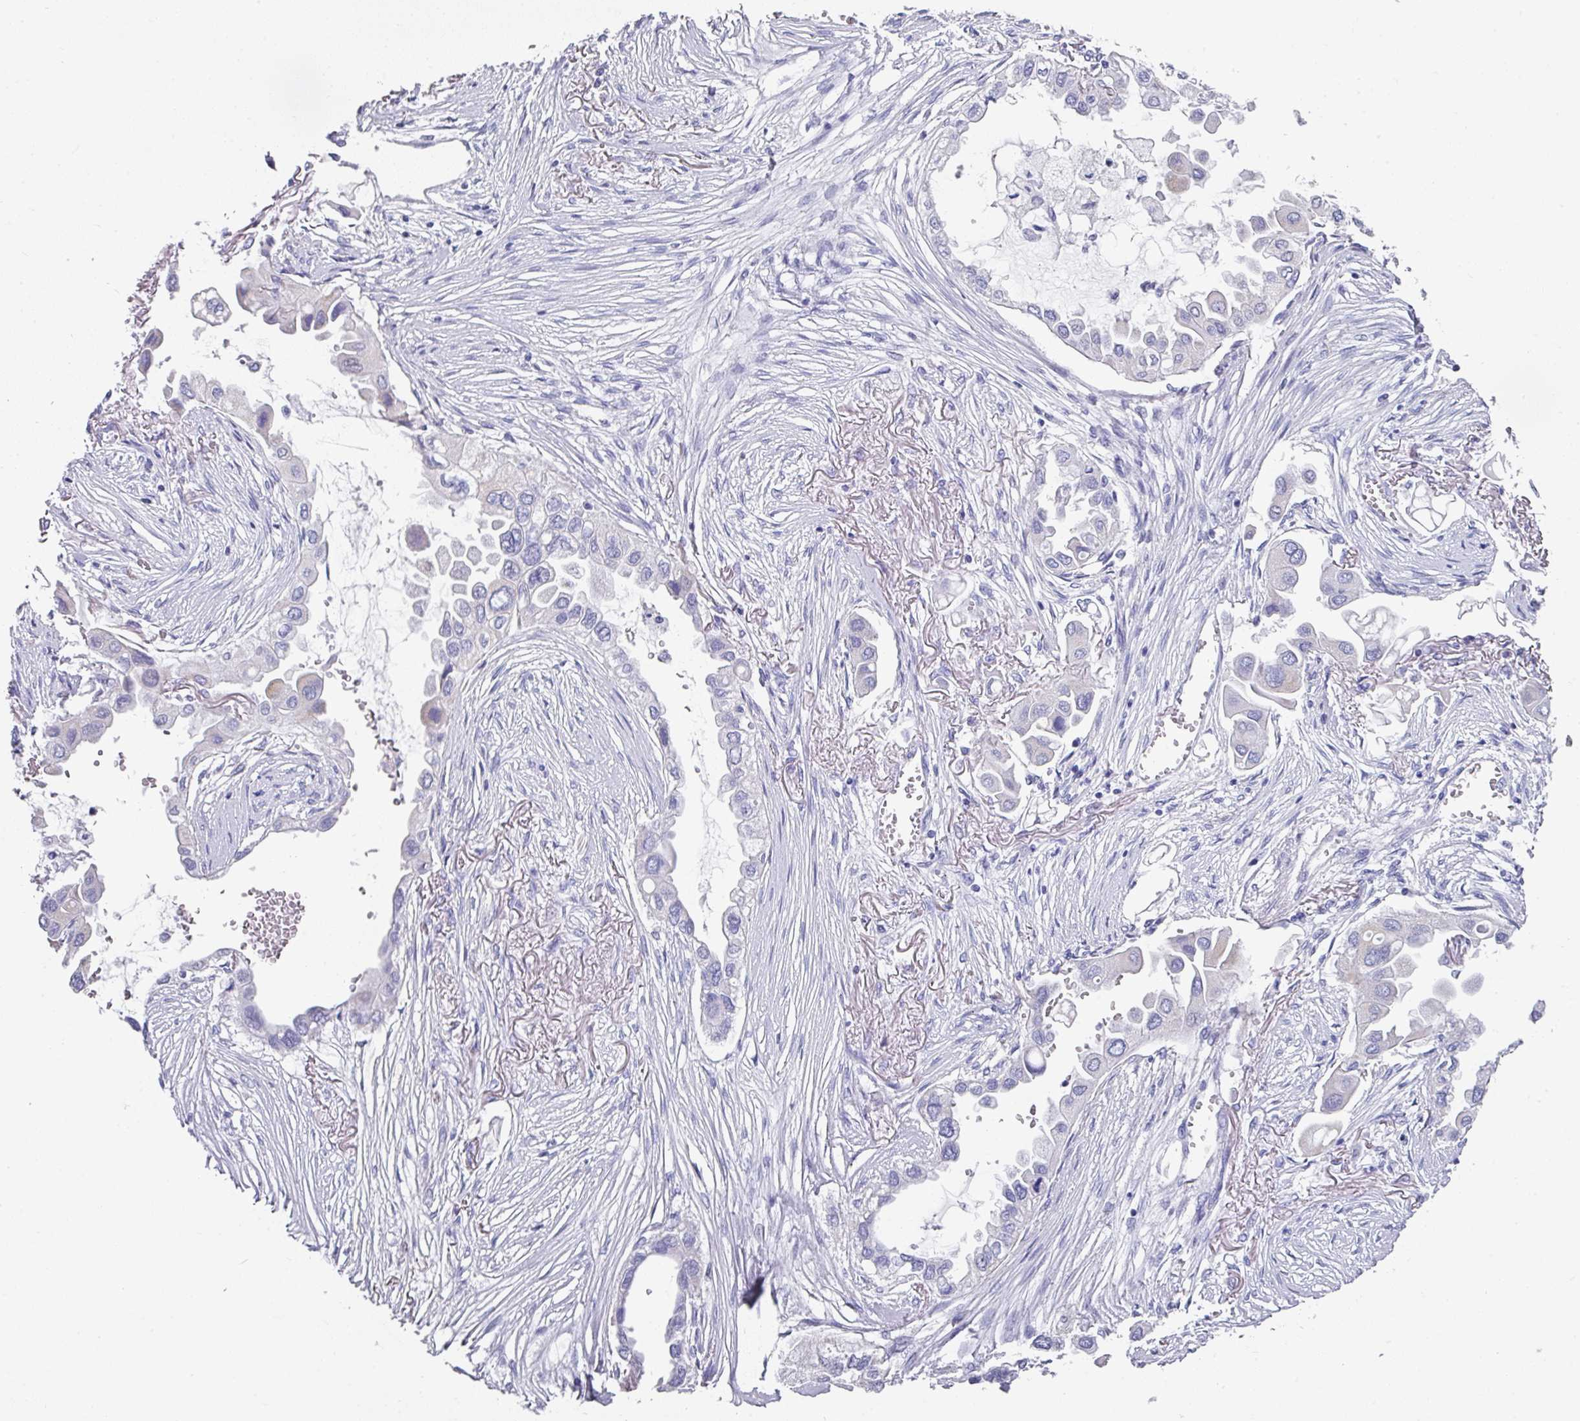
{"staining": {"intensity": "negative", "quantity": "none", "location": "none"}, "tissue": "lung cancer", "cell_type": "Tumor cells", "image_type": "cancer", "snomed": [{"axis": "morphology", "description": "Adenocarcinoma, NOS"}, {"axis": "topography", "description": "Lung"}], "caption": "A histopathology image of human lung cancer is negative for staining in tumor cells. (Immunohistochemistry, brightfield microscopy, high magnification).", "gene": "SETBP1", "patient": {"sex": "female", "age": 76}}